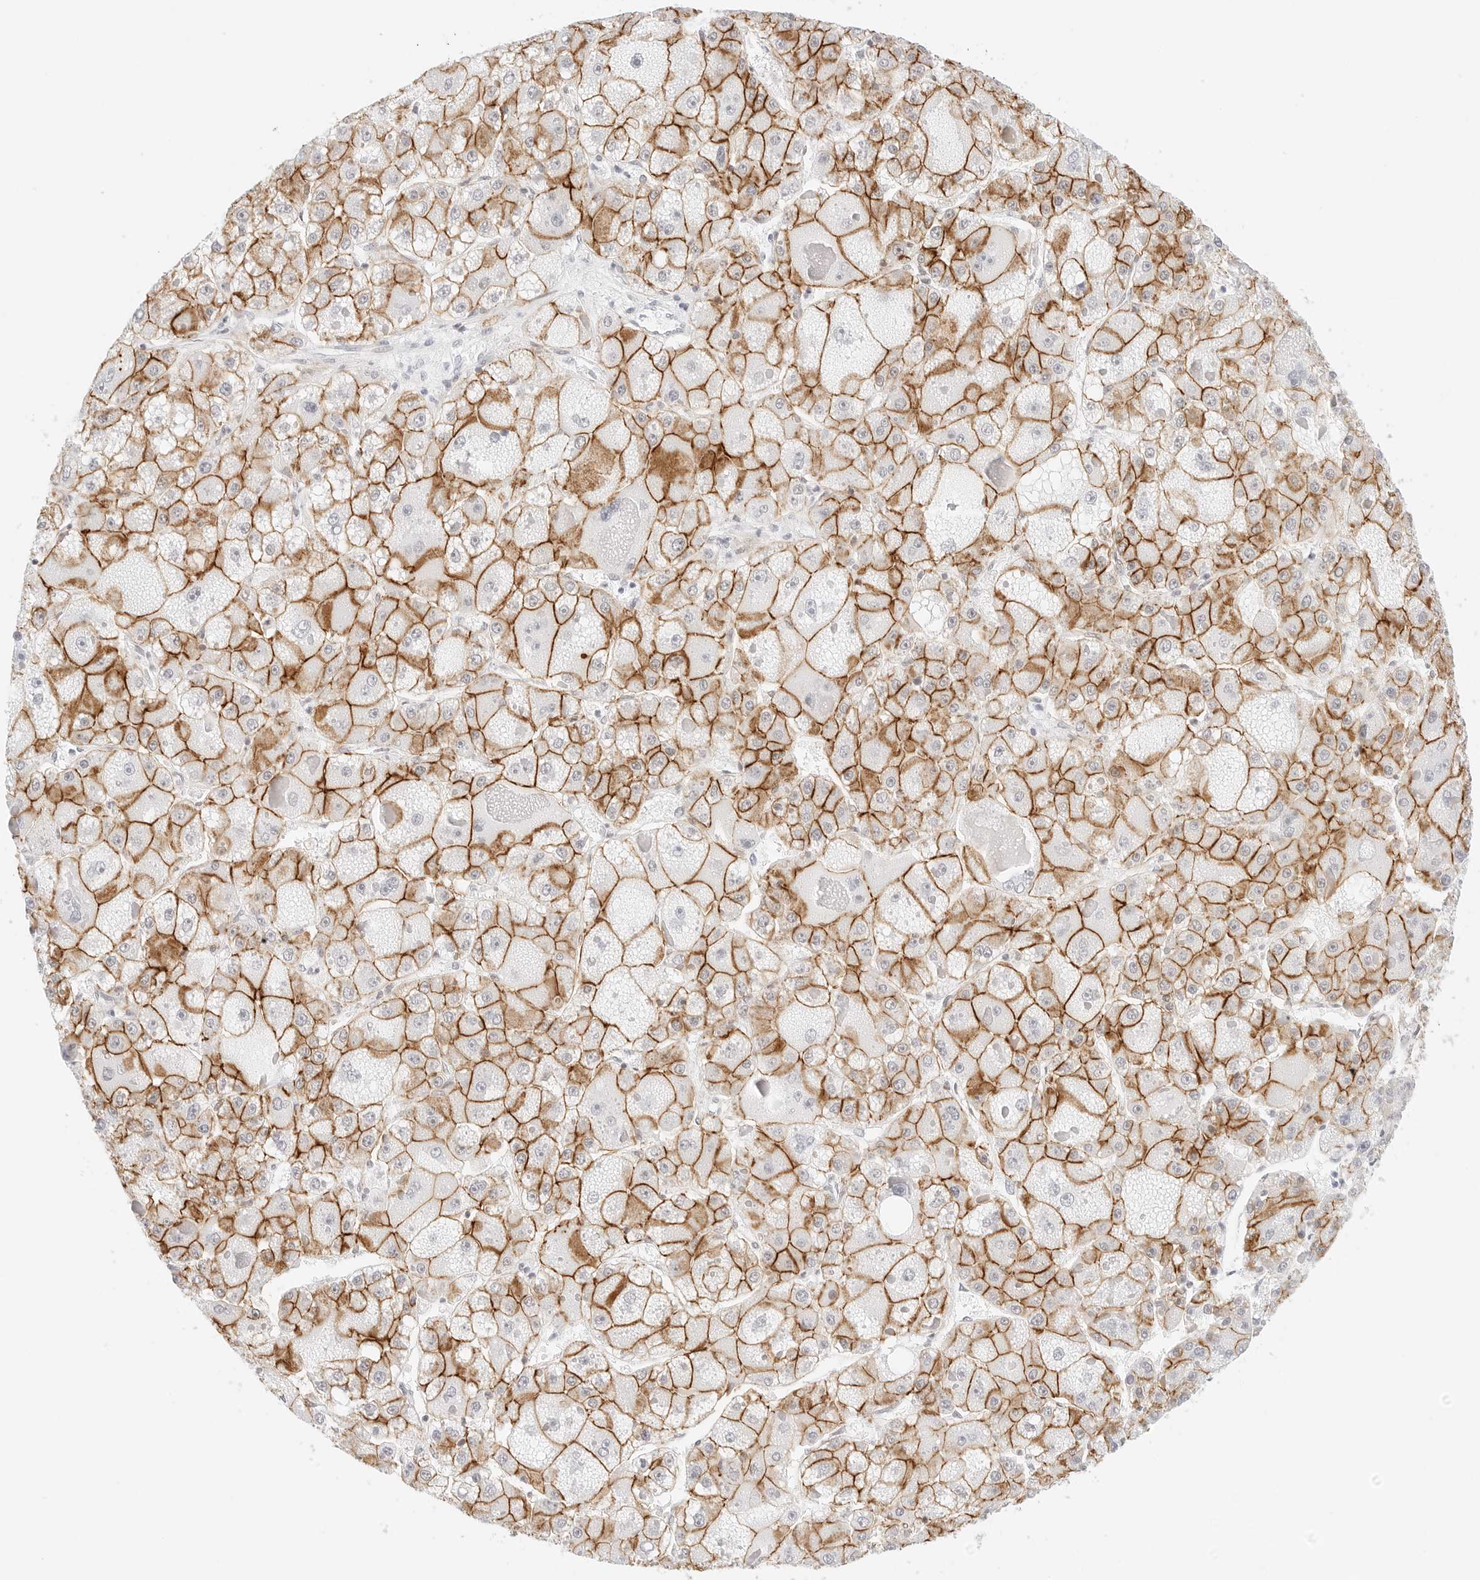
{"staining": {"intensity": "moderate", "quantity": ">75%", "location": "cytoplasmic/membranous"}, "tissue": "liver cancer", "cell_type": "Tumor cells", "image_type": "cancer", "snomed": [{"axis": "morphology", "description": "Carcinoma, Hepatocellular, NOS"}, {"axis": "topography", "description": "Liver"}], "caption": "Liver cancer (hepatocellular carcinoma) stained for a protein (brown) shows moderate cytoplasmic/membranous positive positivity in approximately >75% of tumor cells.", "gene": "CDH1", "patient": {"sex": "female", "age": 73}}